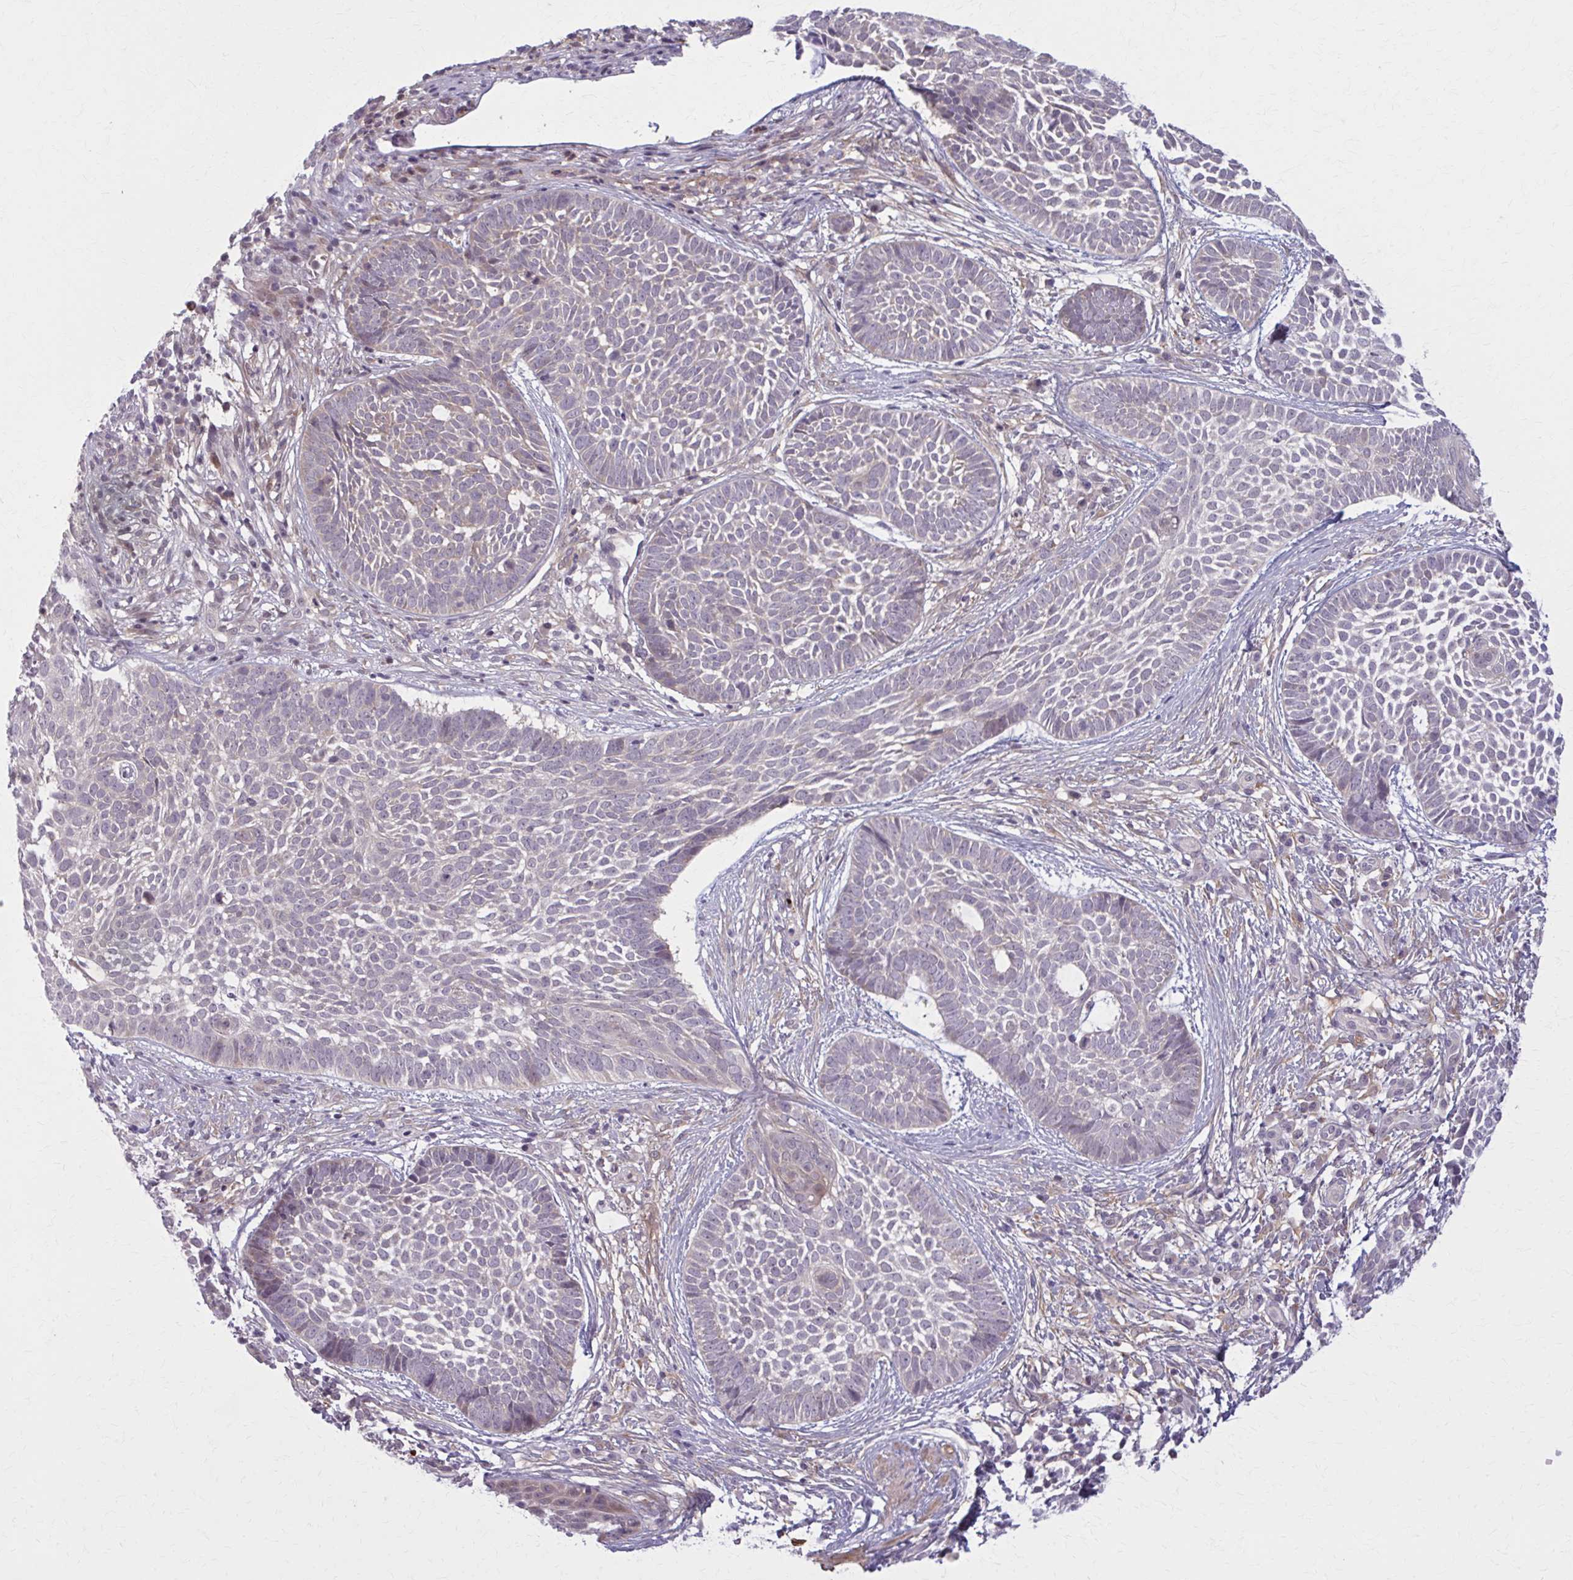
{"staining": {"intensity": "weak", "quantity": "<25%", "location": "cytoplasmic/membranous"}, "tissue": "skin cancer", "cell_type": "Tumor cells", "image_type": "cancer", "snomed": [{"axis": "morphology", "description": "Basal cell carcinoma"}, {"axis": "topography", "description": "Skin"}], "caption": "Immunohistochemical staining of skin cancer exhibits no significant positivity in tumor cells.", "gene": "NUMBL", "patient": {"sex": "female", "age": 89}}